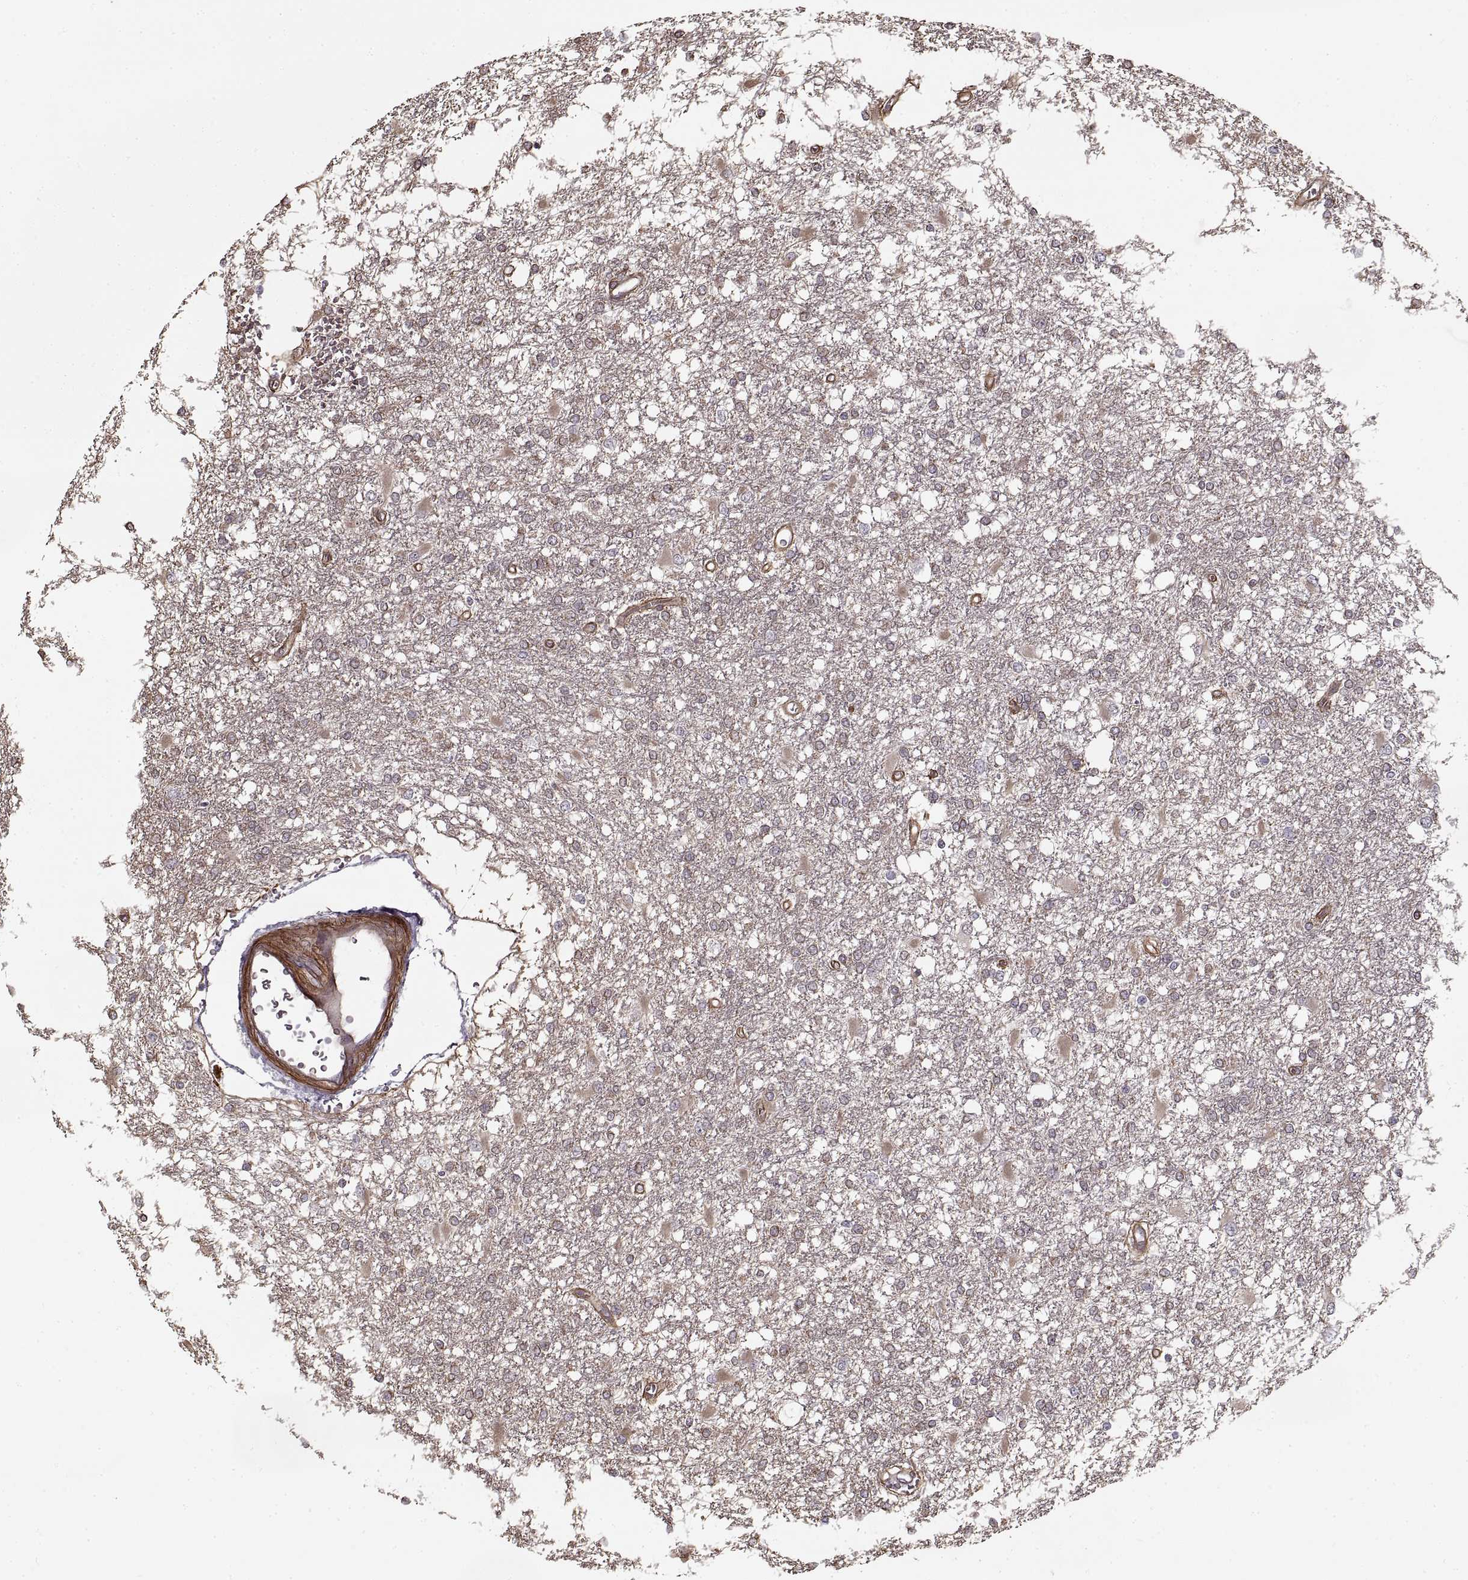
{"staining": {"intensity": "negative", "quantity": "none", "location": "none"}, "tissue": "glioma", "cell_type": "Tumor cells", "image_type": "cancer", "snomed": [{"axis": "morphology", "description": "Glioma, malignant, High grade"}, {"axis": "topography", "description": "Cerebral cortex"}], "caption": "The IHC photomicrograph has no significant expression in tumor cells of glioma tissue.", "gene": "LAMB2", "patient": {"sex": "male", "age": 79}}